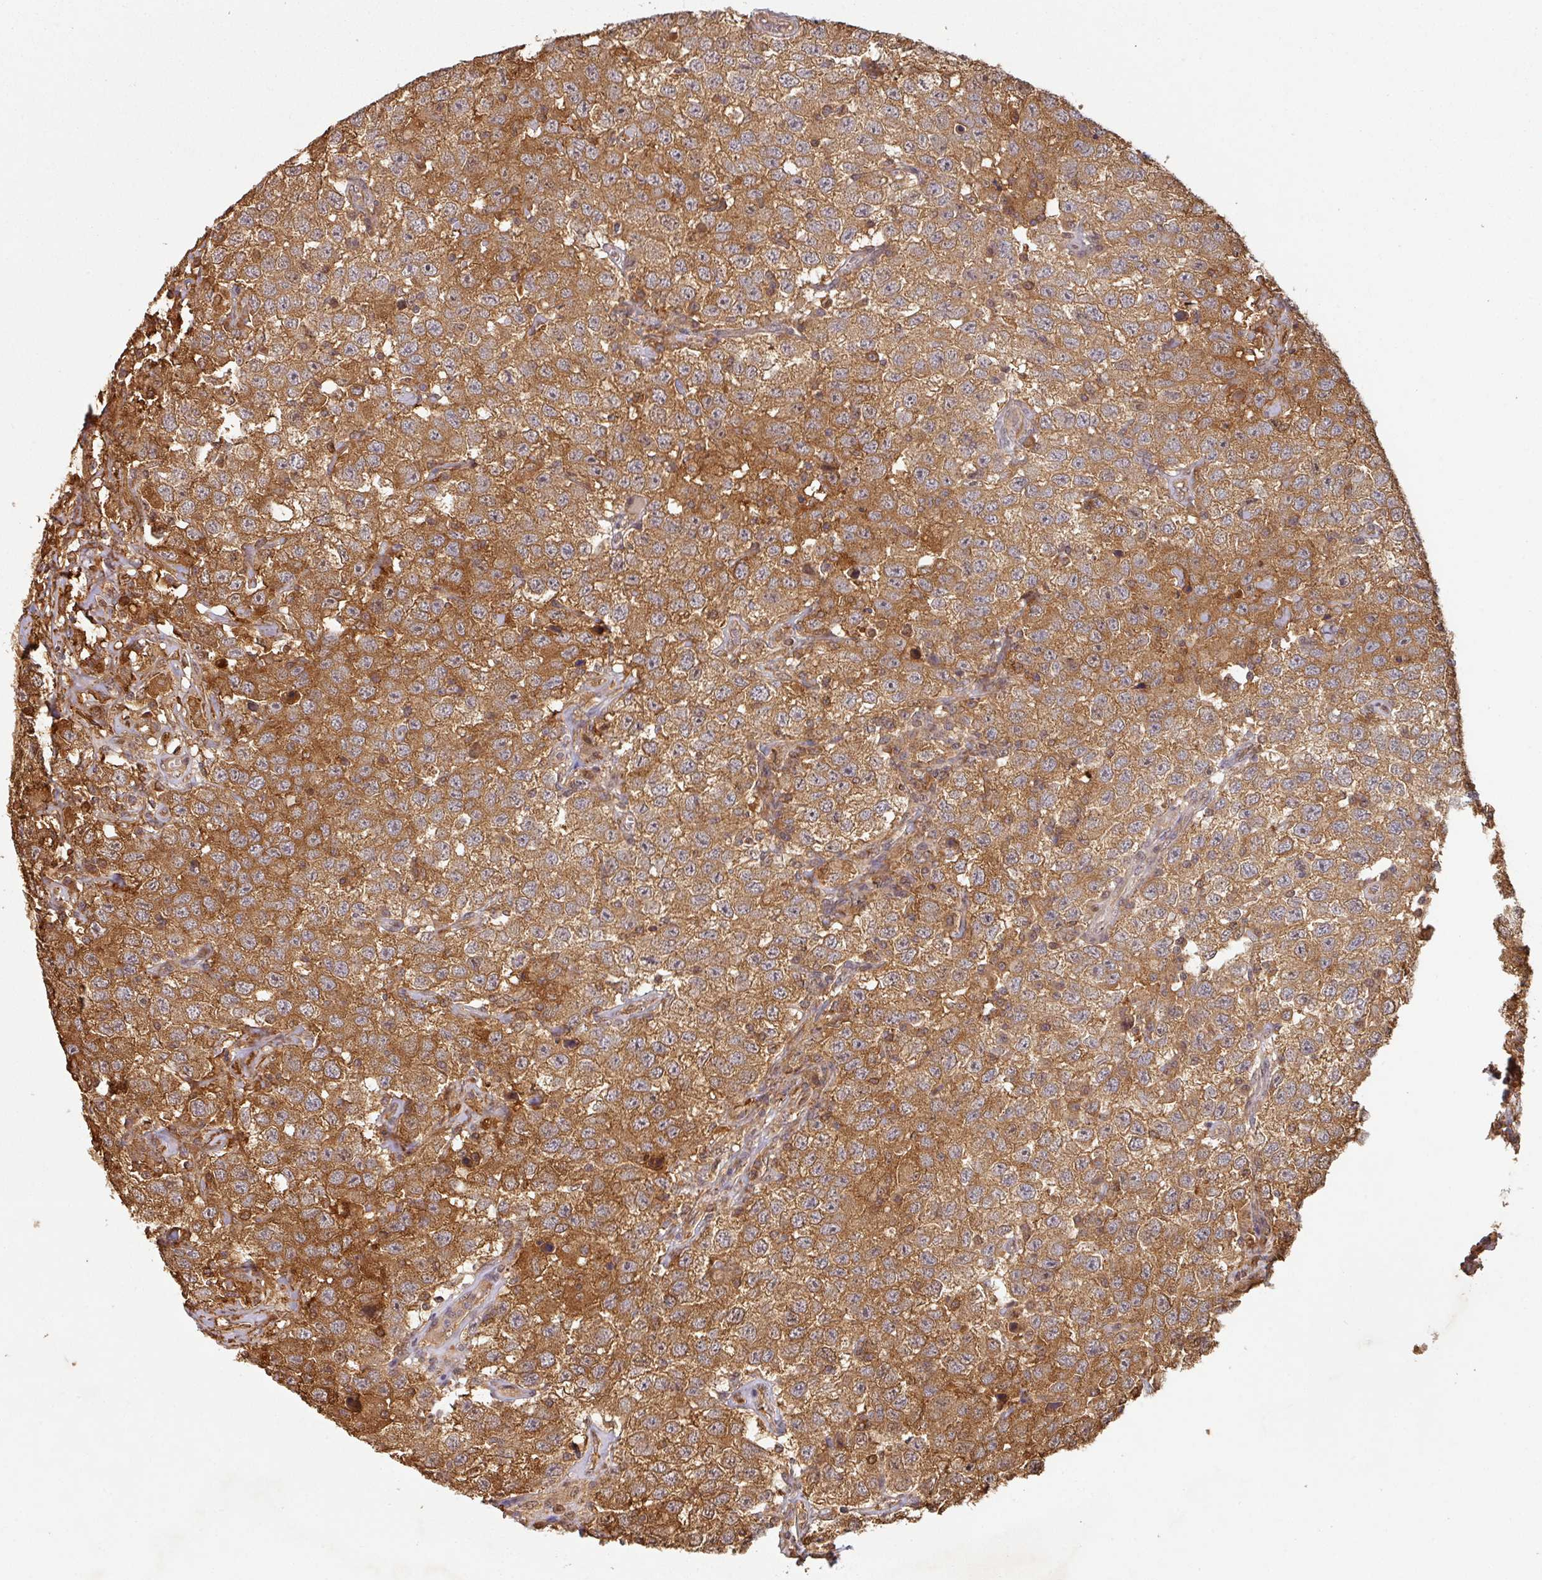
{"staining": {"intensity": "moderate", "quantity": ">75%", "location": "cytoplasmic/membranous"}, "tissue": "testis cancer", "cell_type": "Tumor cells", "image_type": "cancer", "snomed": [{"axis": "morphology", "description": "Seminoma, NOS"}, {"axis": "topography", "description": "Testis"}], "caption": "Human testis cancer (seminoma) stained for a protein (brown) exhibits moderate cytoplasmic/membranous positive staining in about >75% of tumor cells.", "gene": "ZNF322", "patient": {"sex": "male", "age": 41}}